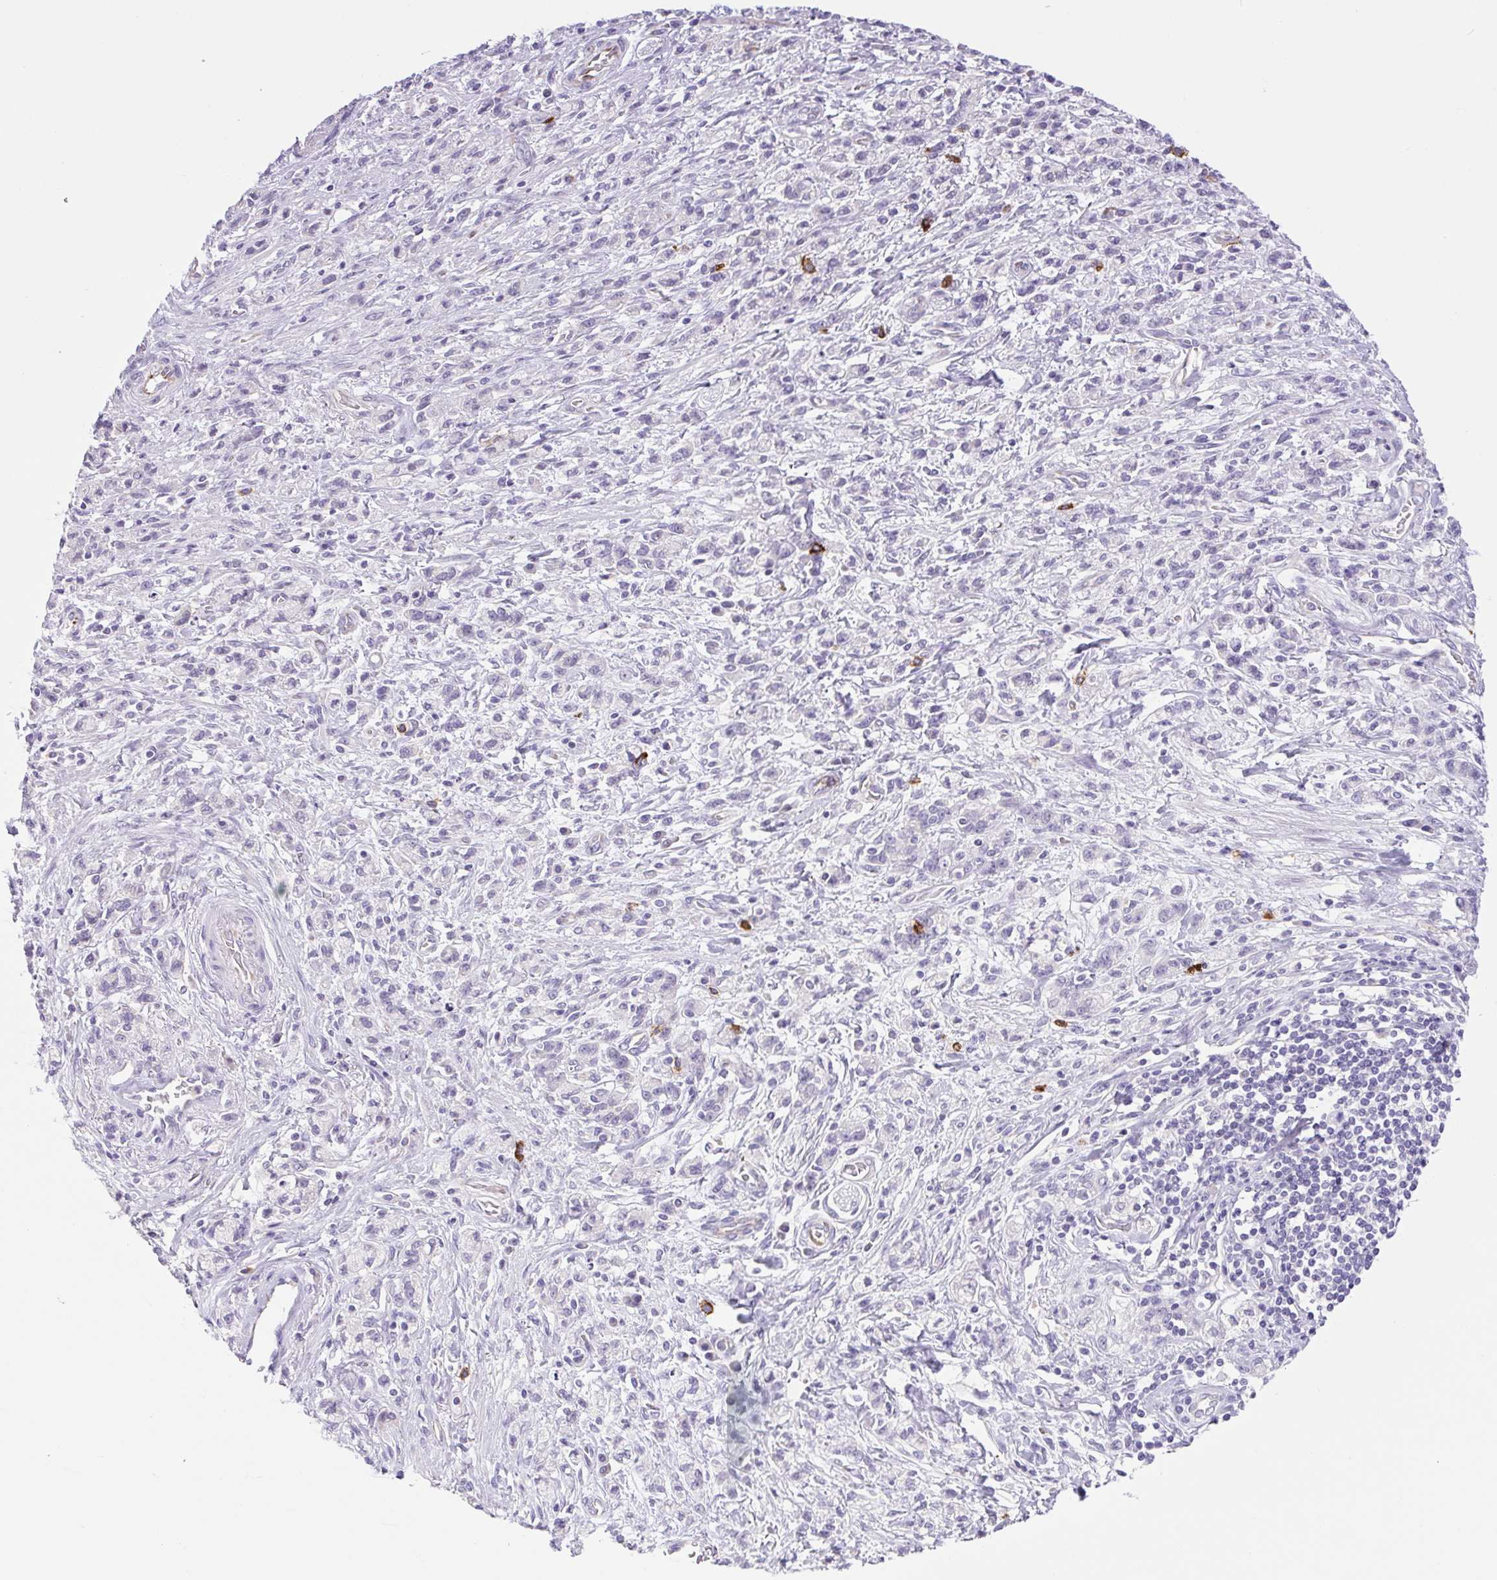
{"staining": {"intensity": "negative", "quantity": "none", "location": "none"}, "tissue": "stomach cancer", "cell_type": "Tumor cells", "image_type": "cancer", "snomed": [{"axis": "morphology", "description": "Adenocarcinoma, NOS"}, {"axis": "topography", "description": "Stomach"}], "caption": "Tumor cells show no significant staining in stomach cancer (adenocarcinoma).", "gene": "FAM177B", "patient": {"sex": "male", "age": 77}}